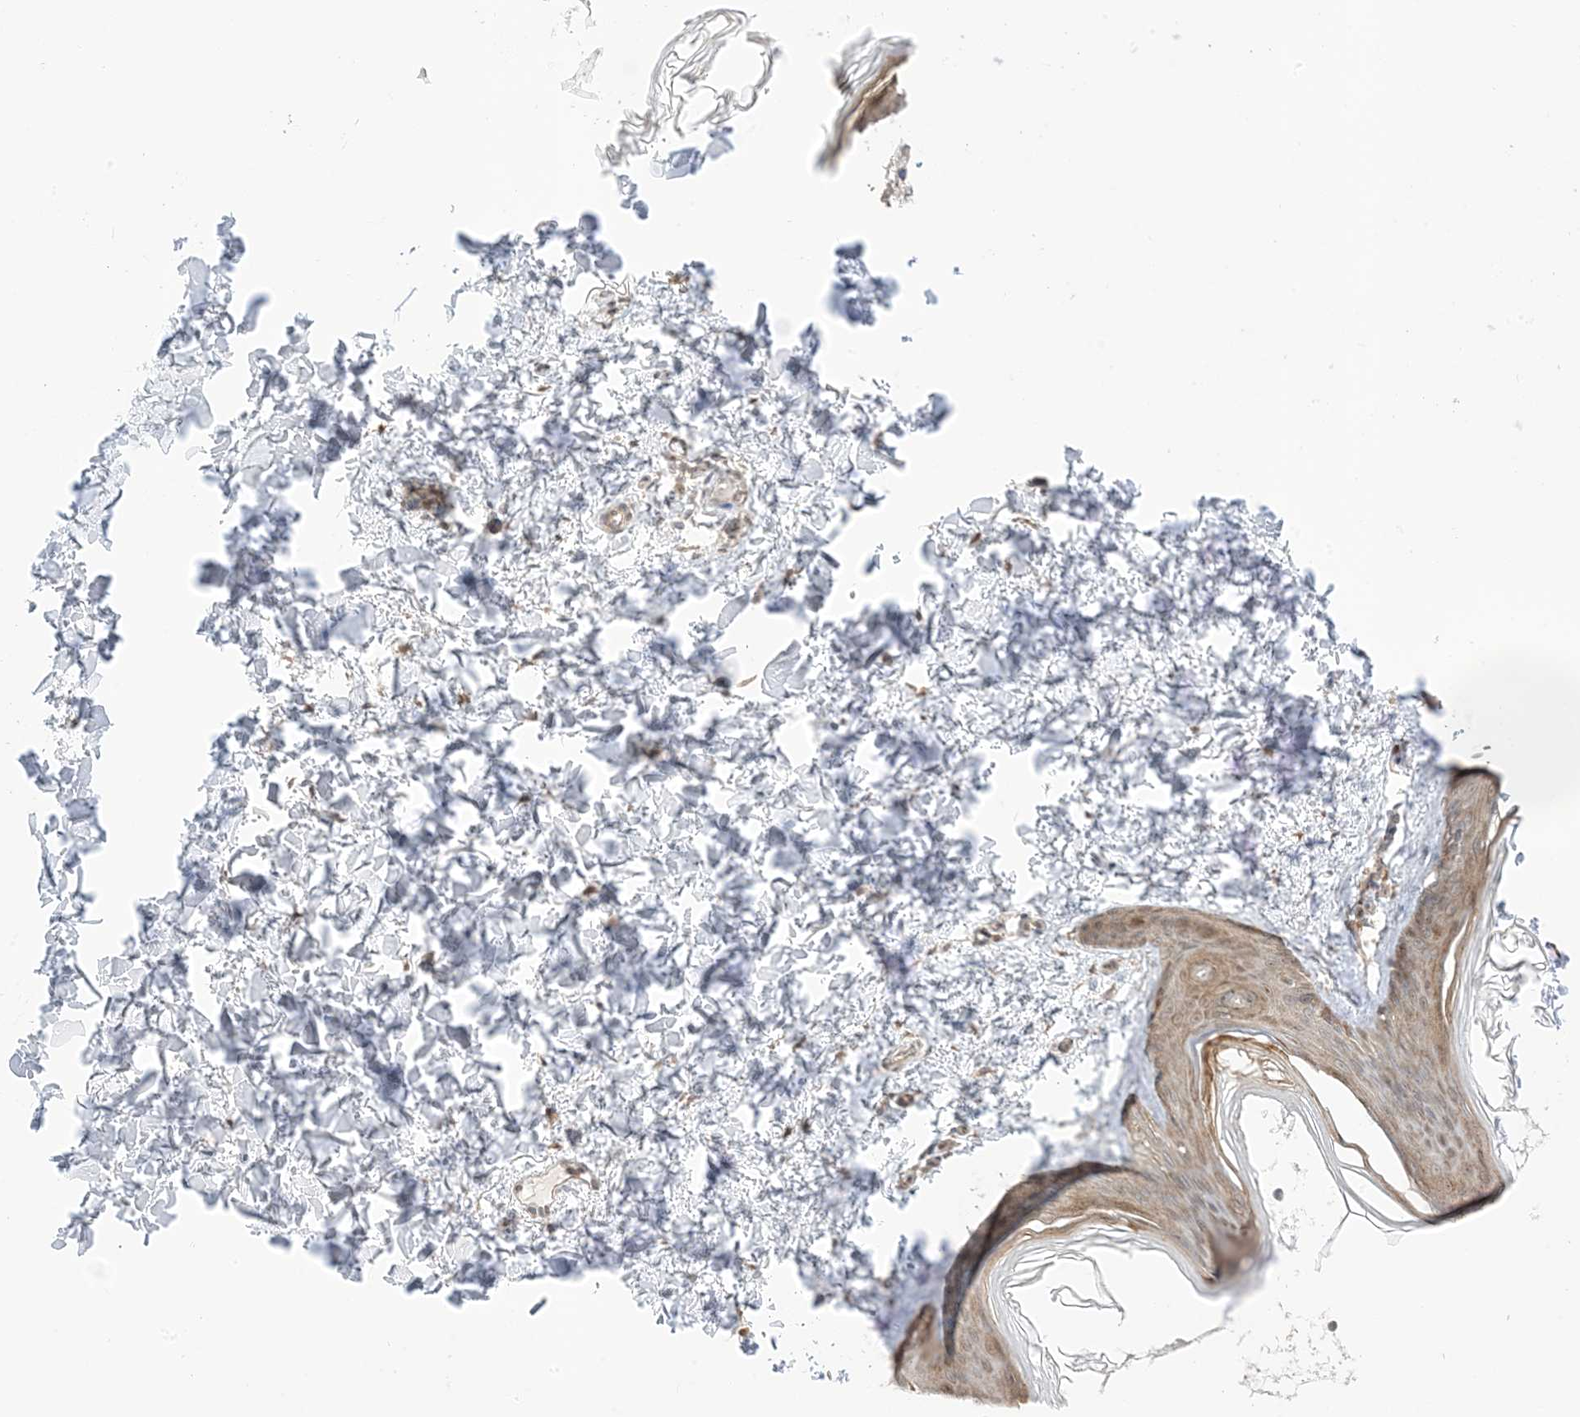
{"staining": {"intensity": "moderate", "quantity": "25%-75%", "location": "cytoplasmic/membranous,nuclear"}, "tissue": "skin", "cell_type": "Fibroblasts", "image_type": "normal", "snomed": [{"axis": "morphology", "description": "Normal tissue, NOS"}, {"axis": "topography", "description": "Skin"}], "caption": "Immunohistochemical staining of normal skin shows medium levels of moderate cytoplasmic/membranous,nuclear positivity in about 25%-75% of fibroblasts. (IHC, brightfield microscopy, high magnification).", "gene": "UBE2E2", "patient": {"sex": "female", "age": 27}}